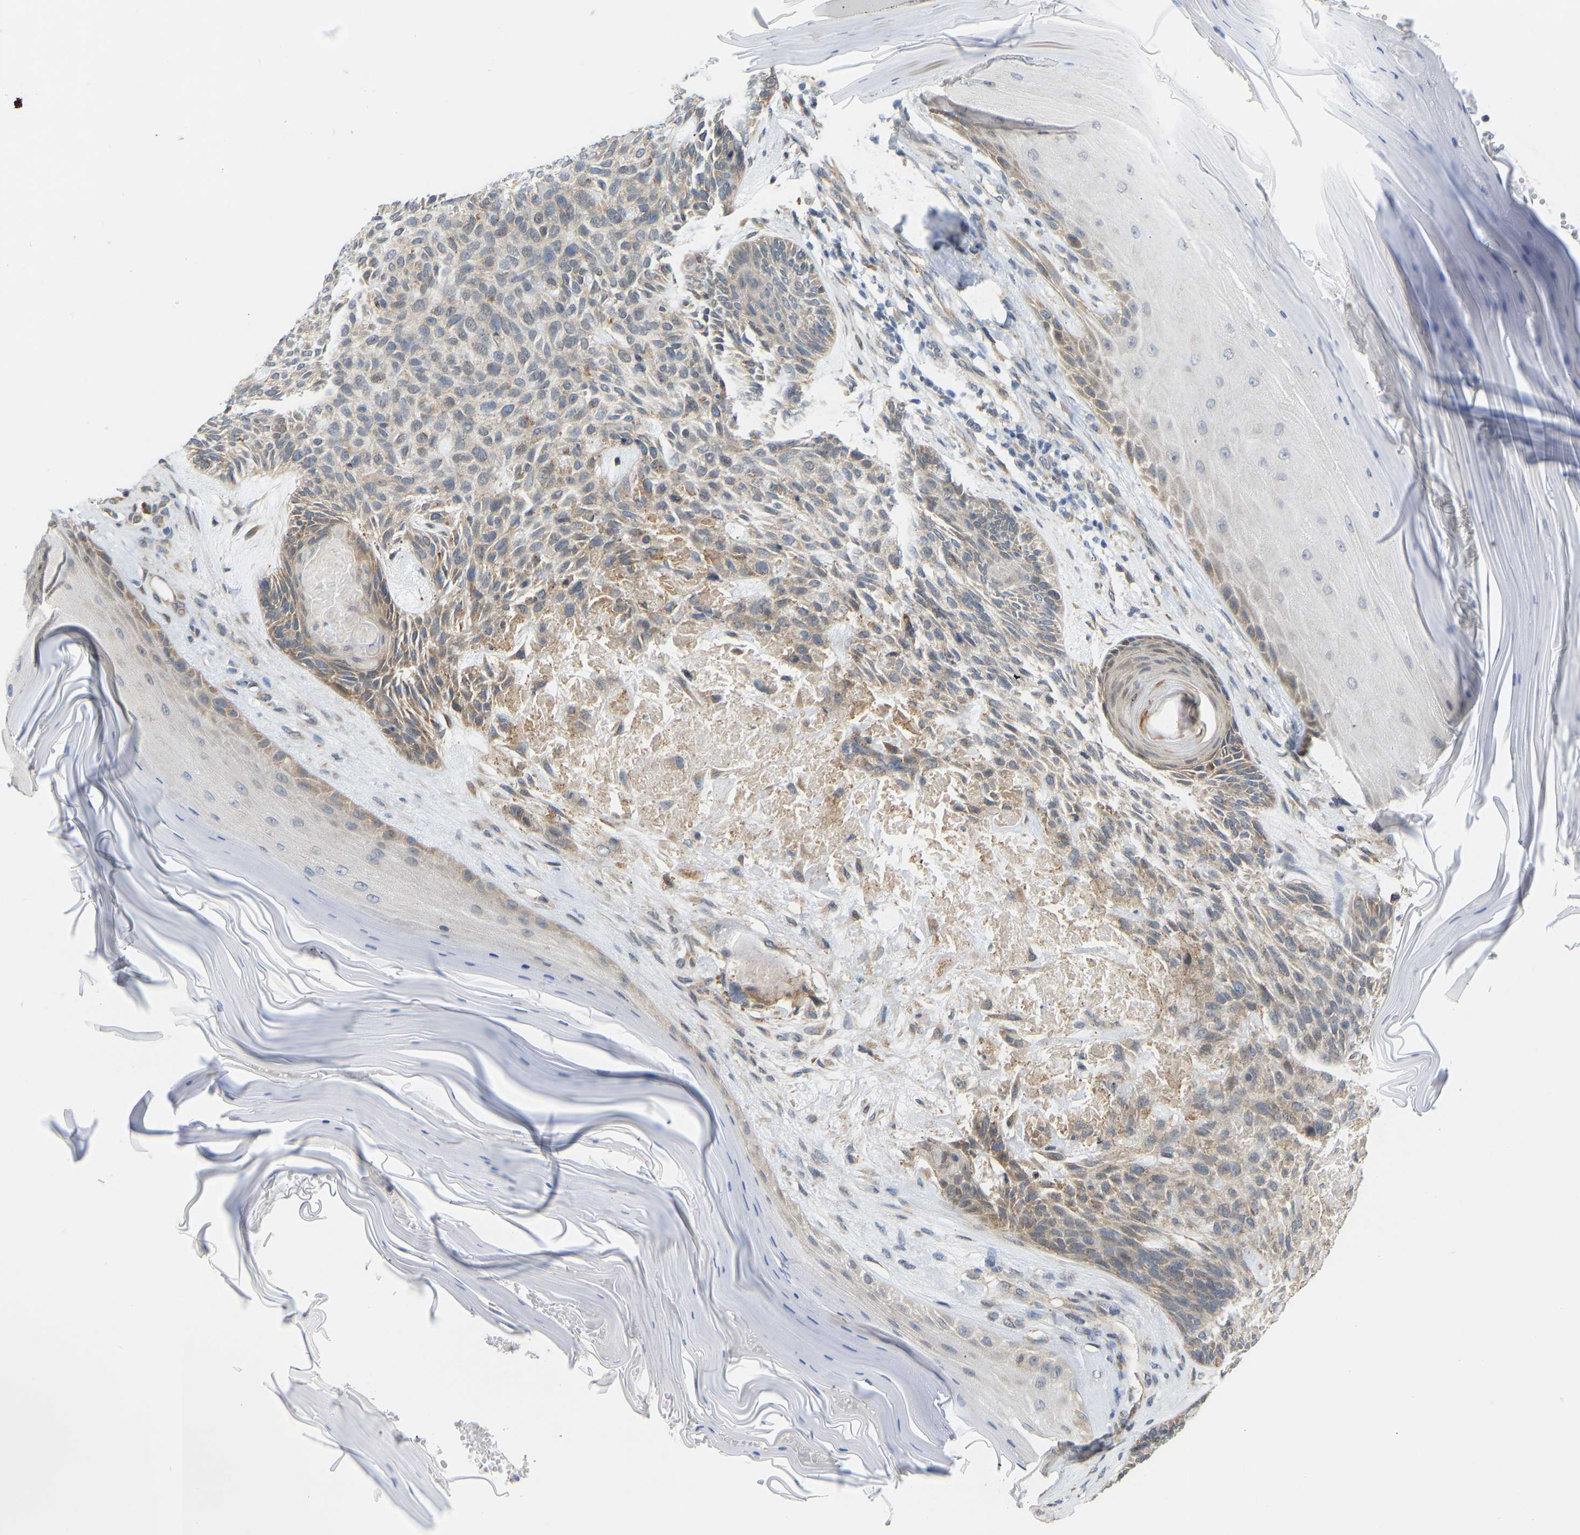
{"staining": {"intensity": "moderate", "quantity": "25%-75%", "location": "cytoplasmic/membranous"}, "tissue": "skin cancer", "cell_type": "Tumor cells", "image_type": "cancer", "snomed": [{"axis": "morphology", "description": "Basal cell carcinoma"}, {"axis": "topography", "description": "Skin"}], "caption": "Human skin cancer (basal cell carcinoma) stained for a protein (brown) demonstrates moderate cytoplasmic/membranous positive positivity in approximately 25%-75% of tumor cells.", "gene": "BEND3", "patient": {"sex": "male", "age": 55}}